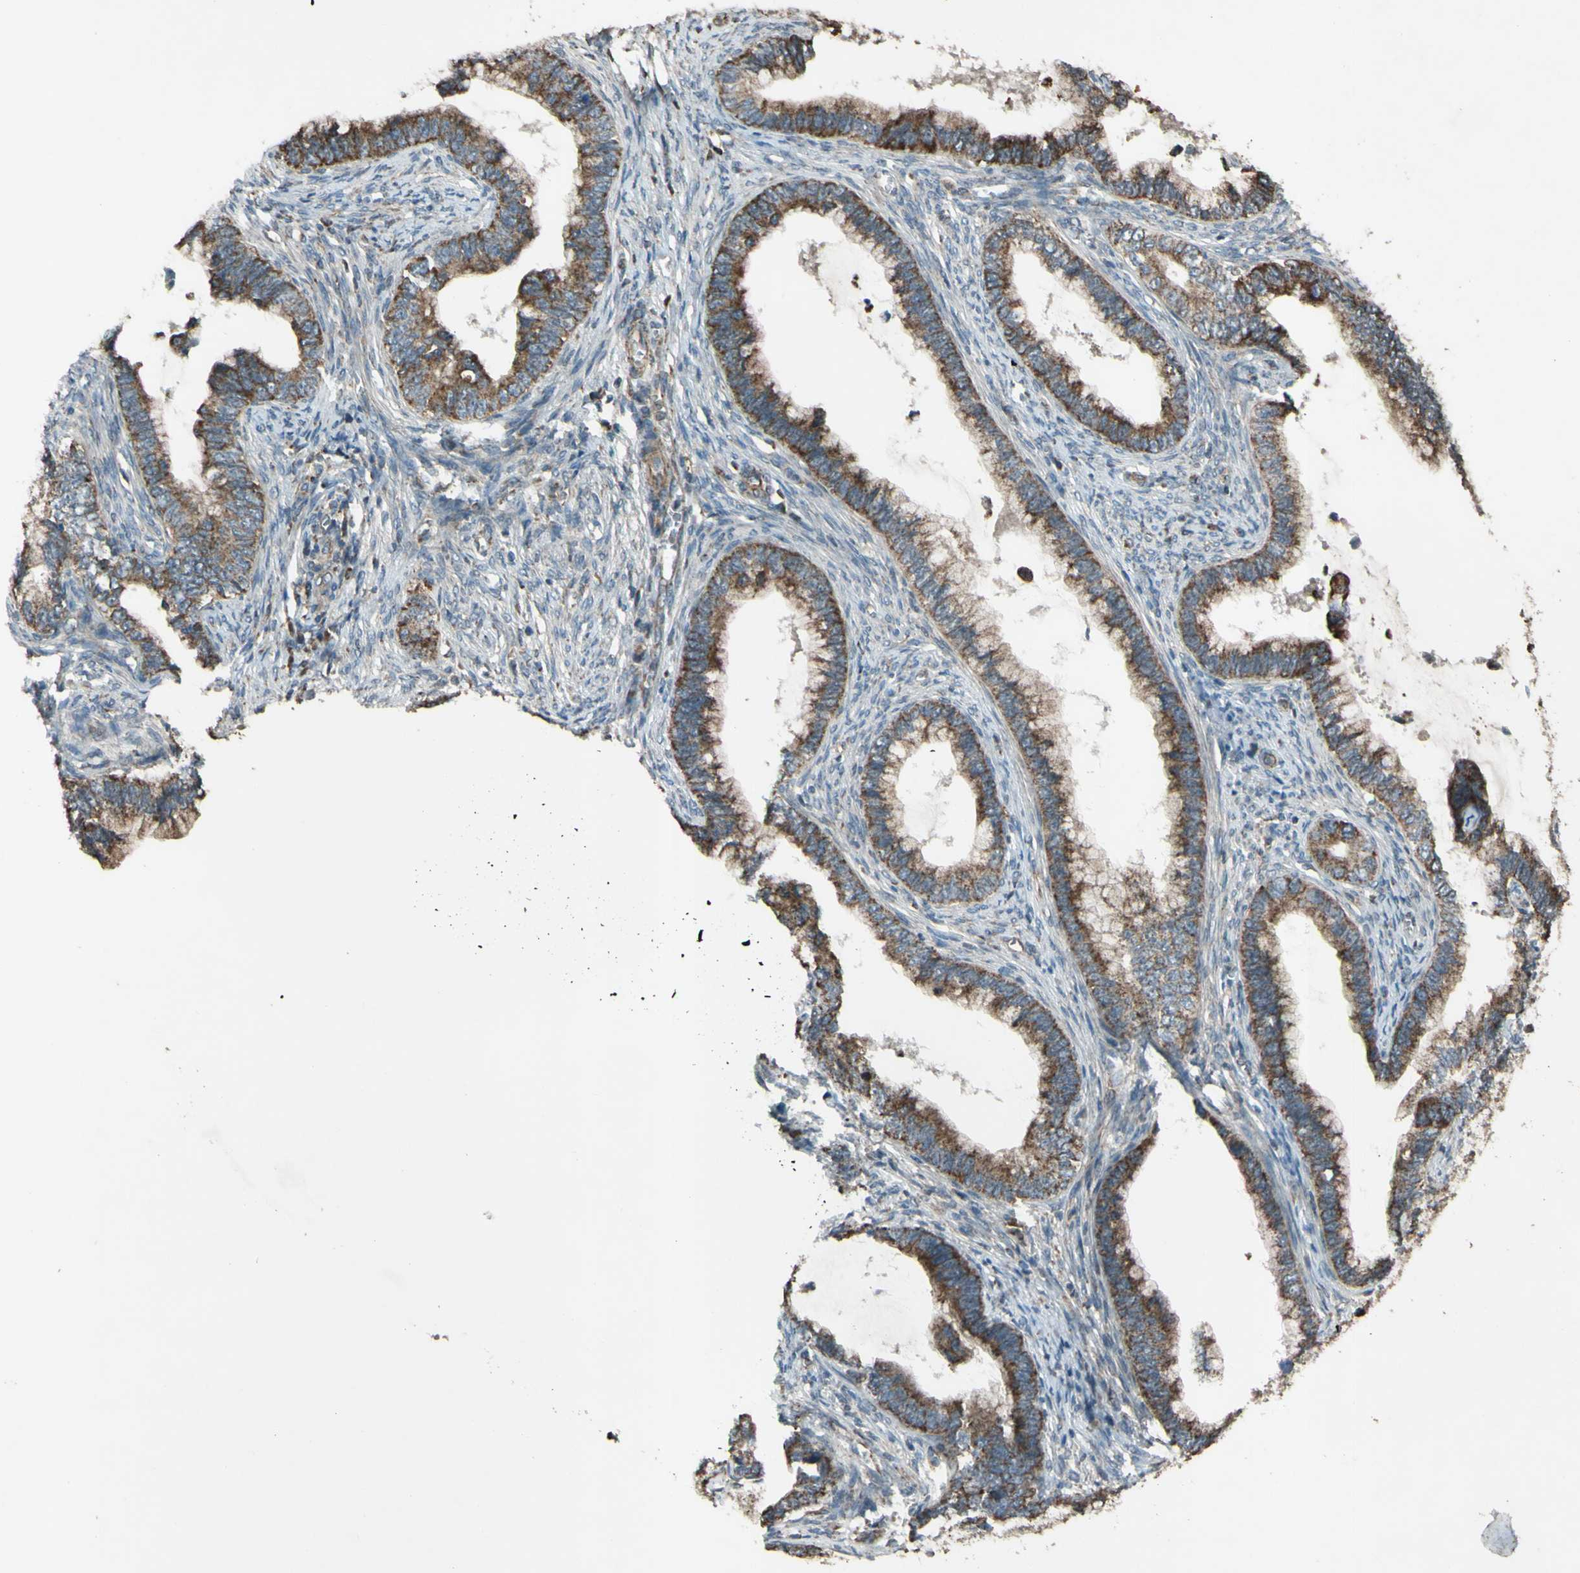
{"staining": {"intensity": "moderate", "quantity": ">75%", "location": "cytoplasmic/membranous"}, "tissue": "cervical cancer", "cell_type": "Tumor cells", "image_type": "cancer", "snomed": [{"axis": "morphology", "description": "Adenocarcinoma, NOS"}, {"axis": "topography", "description": "Cervix"}], "caption": "Human adenocarcinoma (cervical) stained for a protein (brown) reveals moderate cytoplasmic/membranous positive staining in about >75% of tumor cells.", "gene": "ACOT8", "patient": {"sex": "female", "age": 44}}